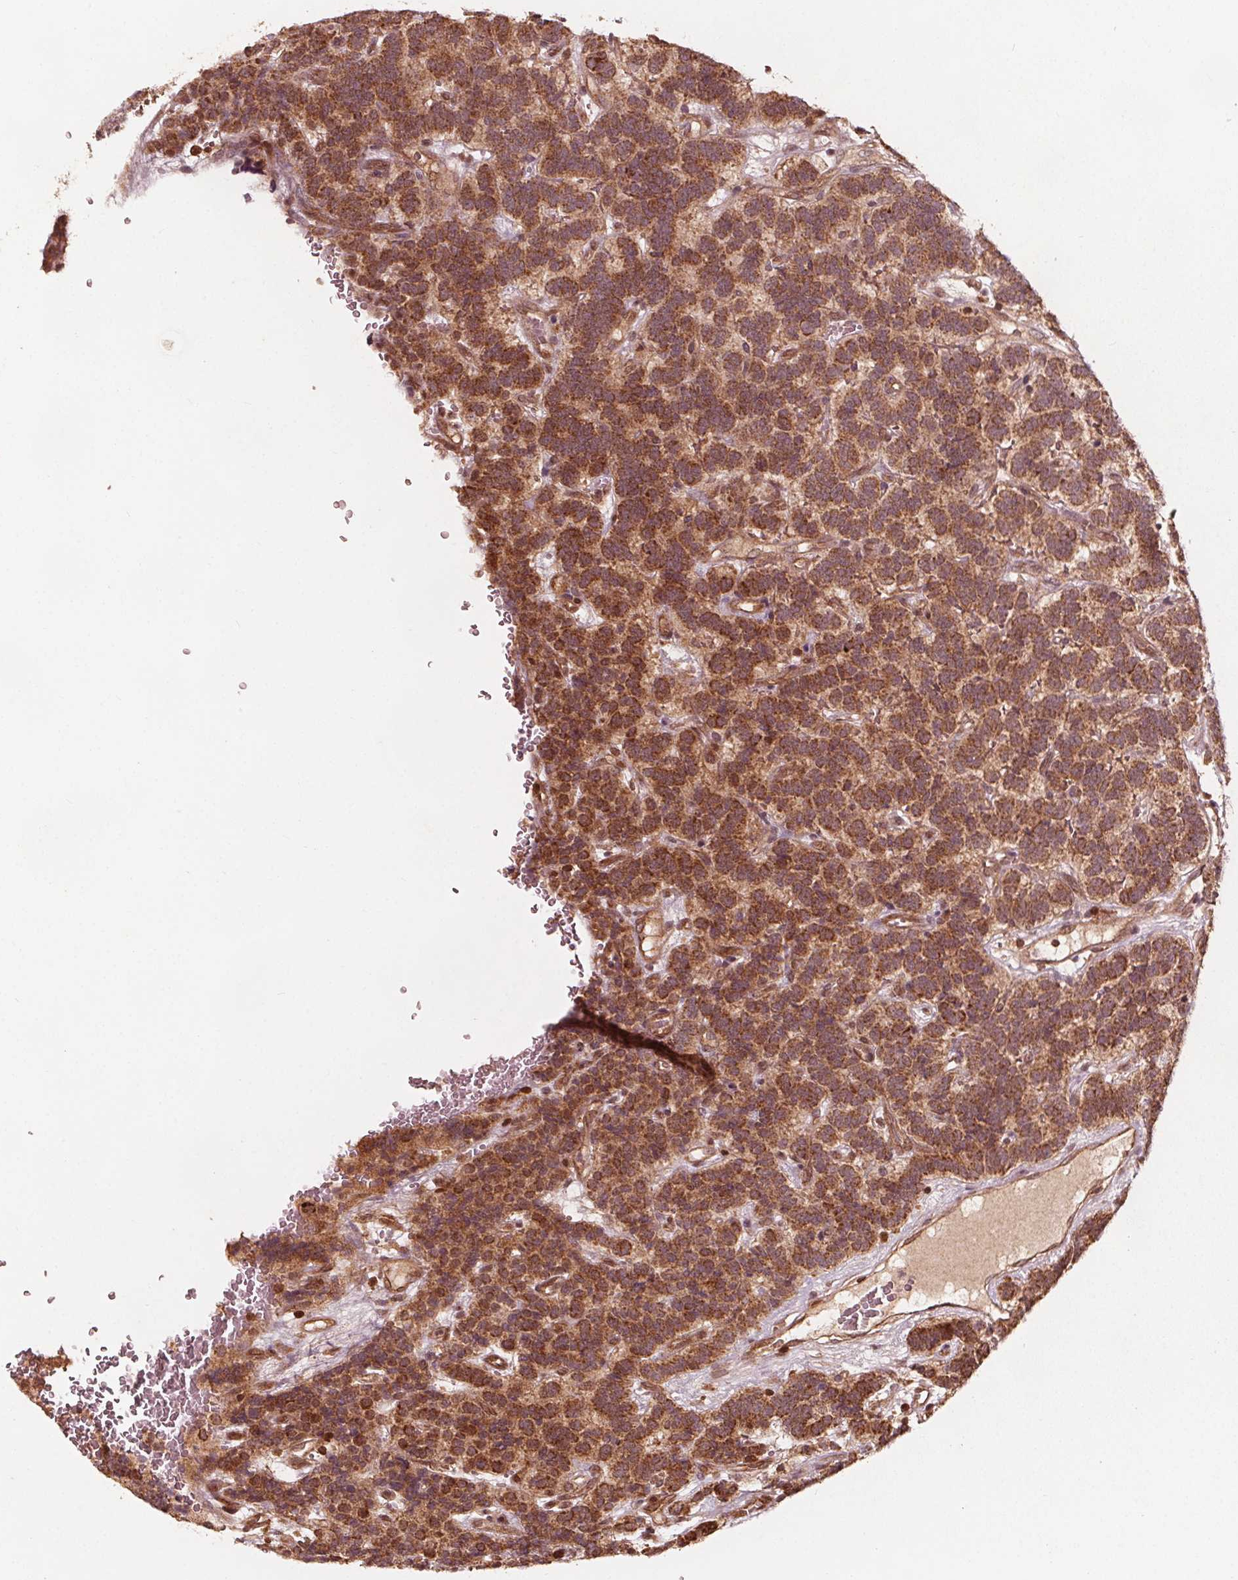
{"staining": {"intensity": "strong", "quantity": ">75%", "location": "cytoplasmic/membranous"}, "tissue": "carcinoid", "cell_type": "Tumor cells", "image_type": "cancer", "snomed": [{"axis": "morphology", "description": "Carcinoid, malignant, NOS"}, {"axis": "topography", "description": "Pancreas"}], "caption": "Immunohistochemistry (IHC) photomicrograph of neoplastic tissue: human carcinoid stained using immunohistochemistry (IHC) shows high levels of strong protein expression localized specifically in the cytoplasmic/membranous of tumor cells, appearing as a cytoplasmic/membranous brown color.", "gene": "AIP", "patient": {"sex": "male", "age": 36}}